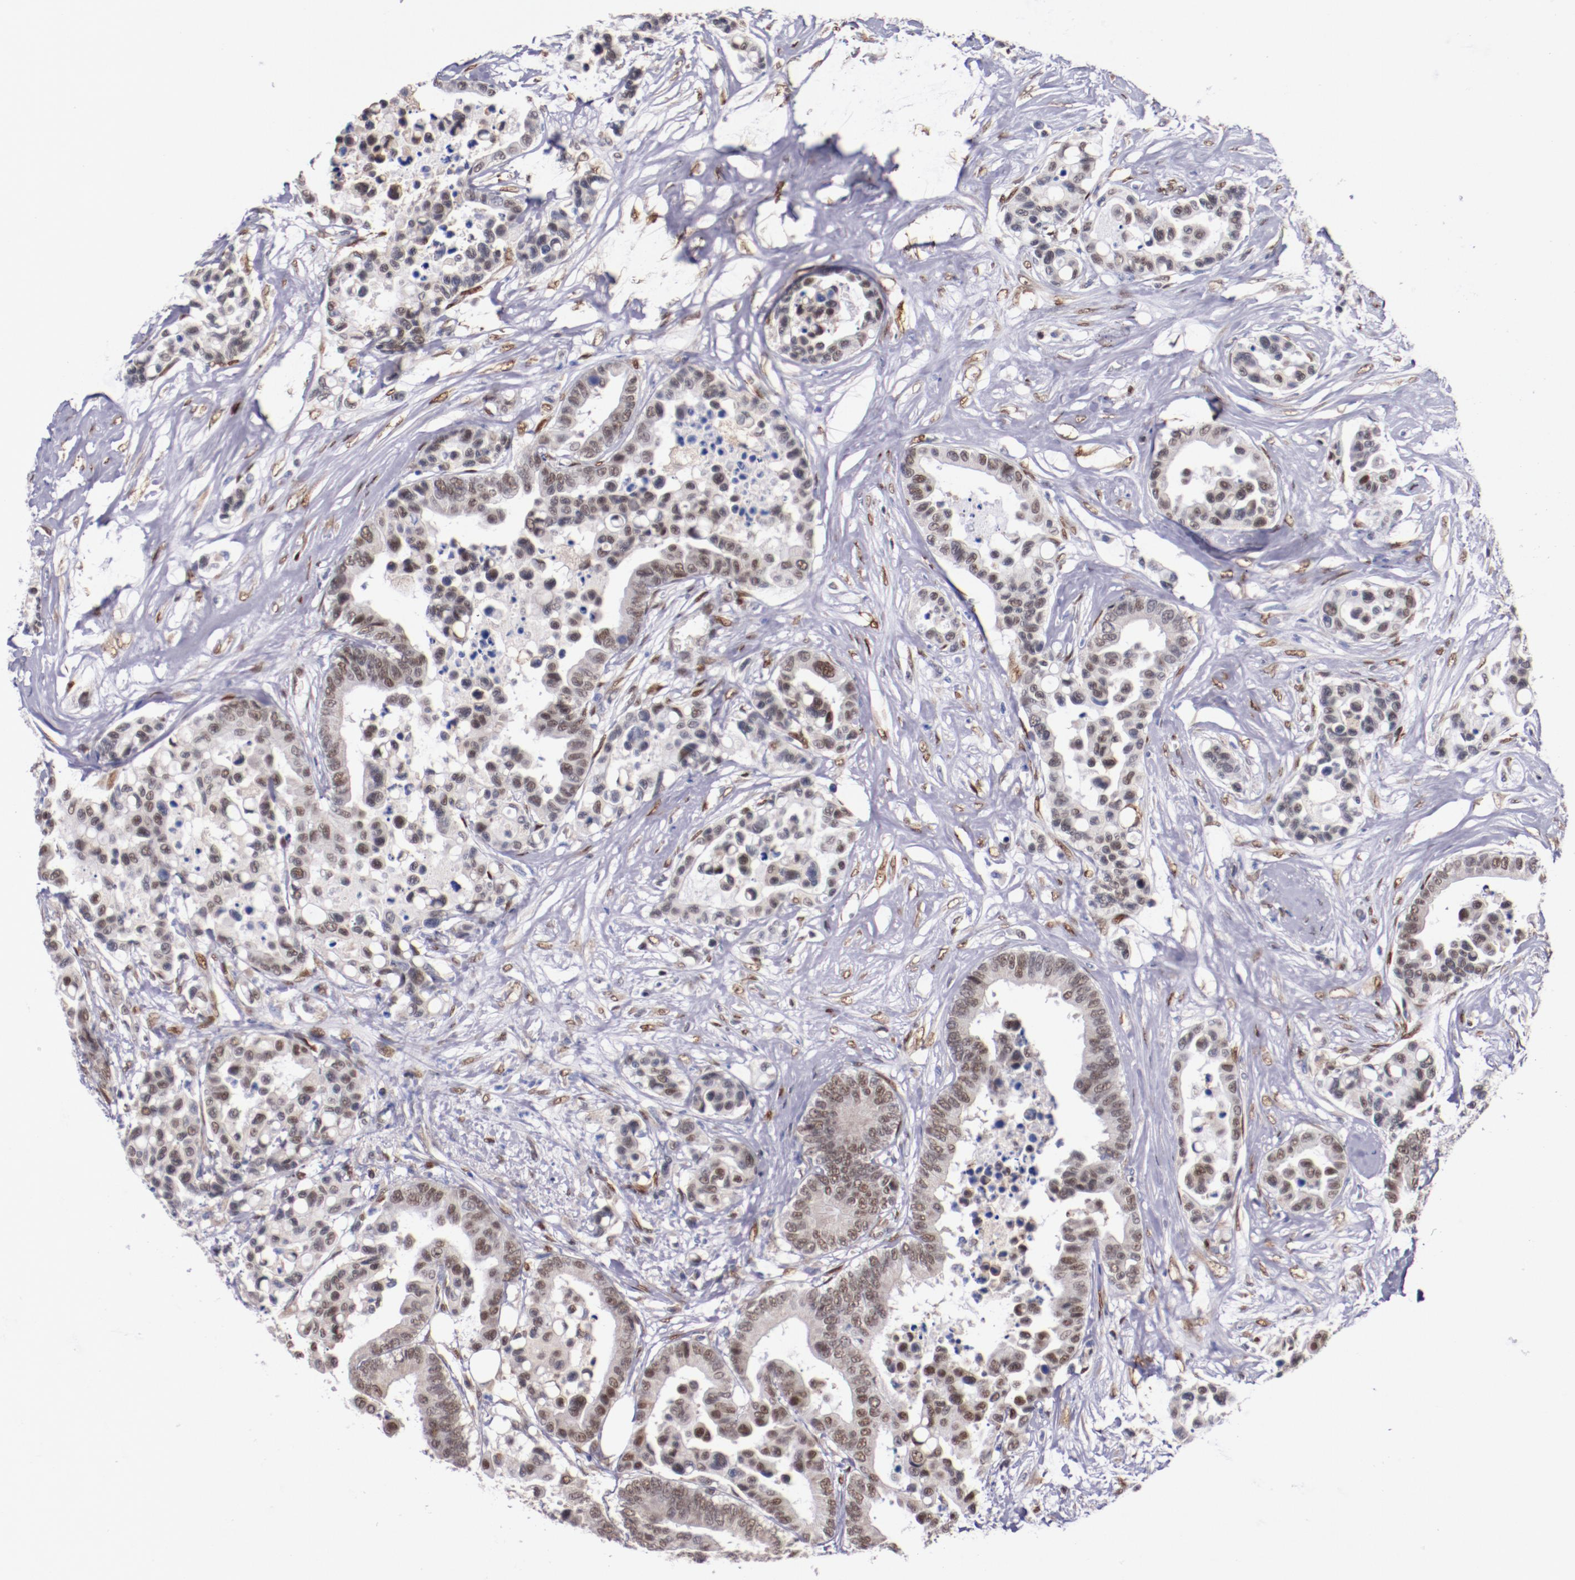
{"staining": {"intensity": "weak", "quantity": "<25%", "location": "nuclear"}, "tissue": "colorectal cancer", "cell_type": "Tumor cells", "image_type": "cancer", "snomed": [{"axis": "morphology", "description": "Adenocarcinoma, NOS"}, {"axis": "topography", "description": "Colon"}], "caption": "High power microscopy micrograph of an immunohistochemistry (IHC) micrograph of adenocarcinoma (colorectal), revealing no significant staining in tumor cells.", "gene": "SRF", "patient": {"sex": "male", "age": 82}}